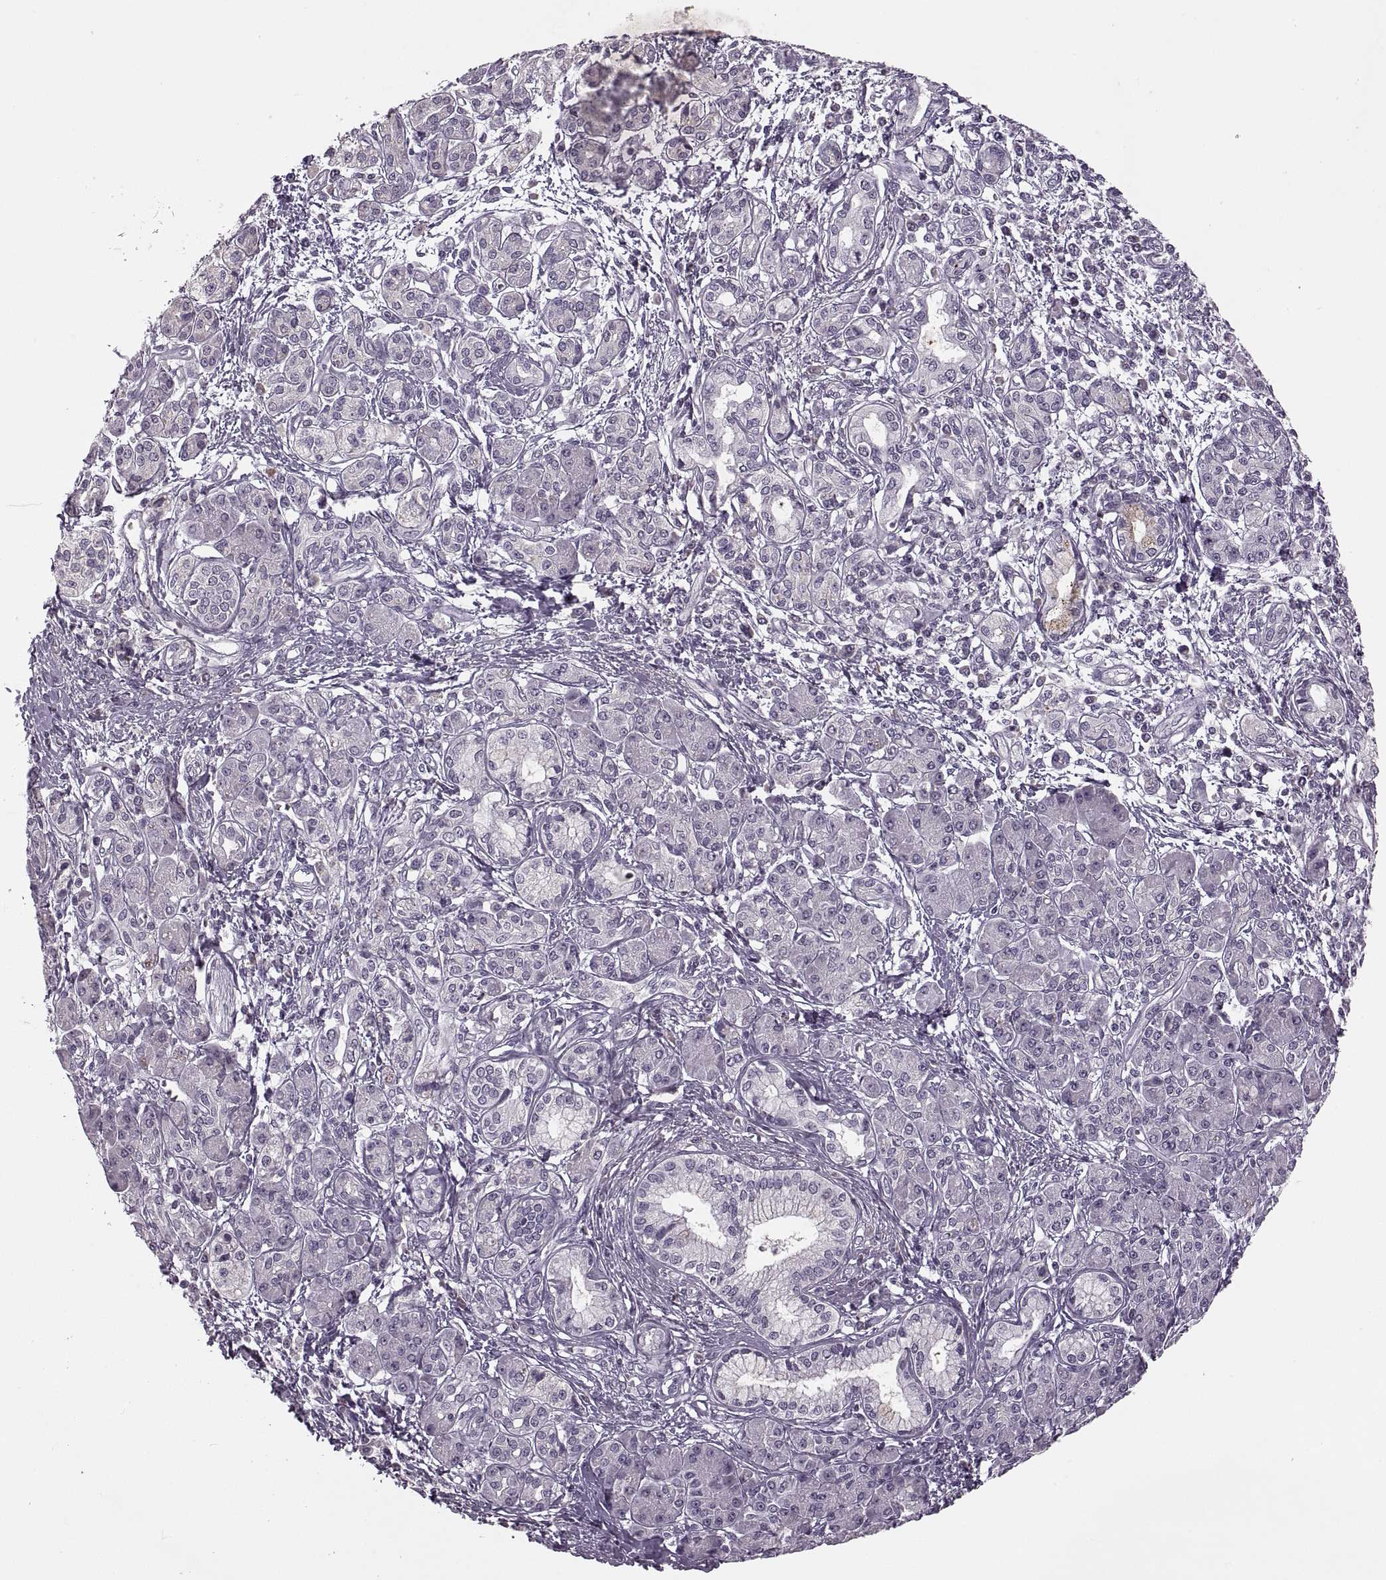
{"staining": {"intensity": "negative", "quantity": "none", "location": "none"}, "tissue": "pancreatic cancer", "cell_type": "Tumor cells", "image_type": "cancer", "snomed": [{"axis": "morphology", "description": "Adenocarcinoma, NOS"}, {"axis": "topography", "description": "Pancreas"}], "caption": "Image shows no protein expression in tumor cells of pancreatic cancer tissue. (Stains: DAB (3,3'-diaminobenzidine) immunohistochemistry with hematoxylin counter stain, Microscopy: brightfield microscopy at high magnification).", "gene": "CACNA1F", "patient": {"sex": "male", "age": 70}}